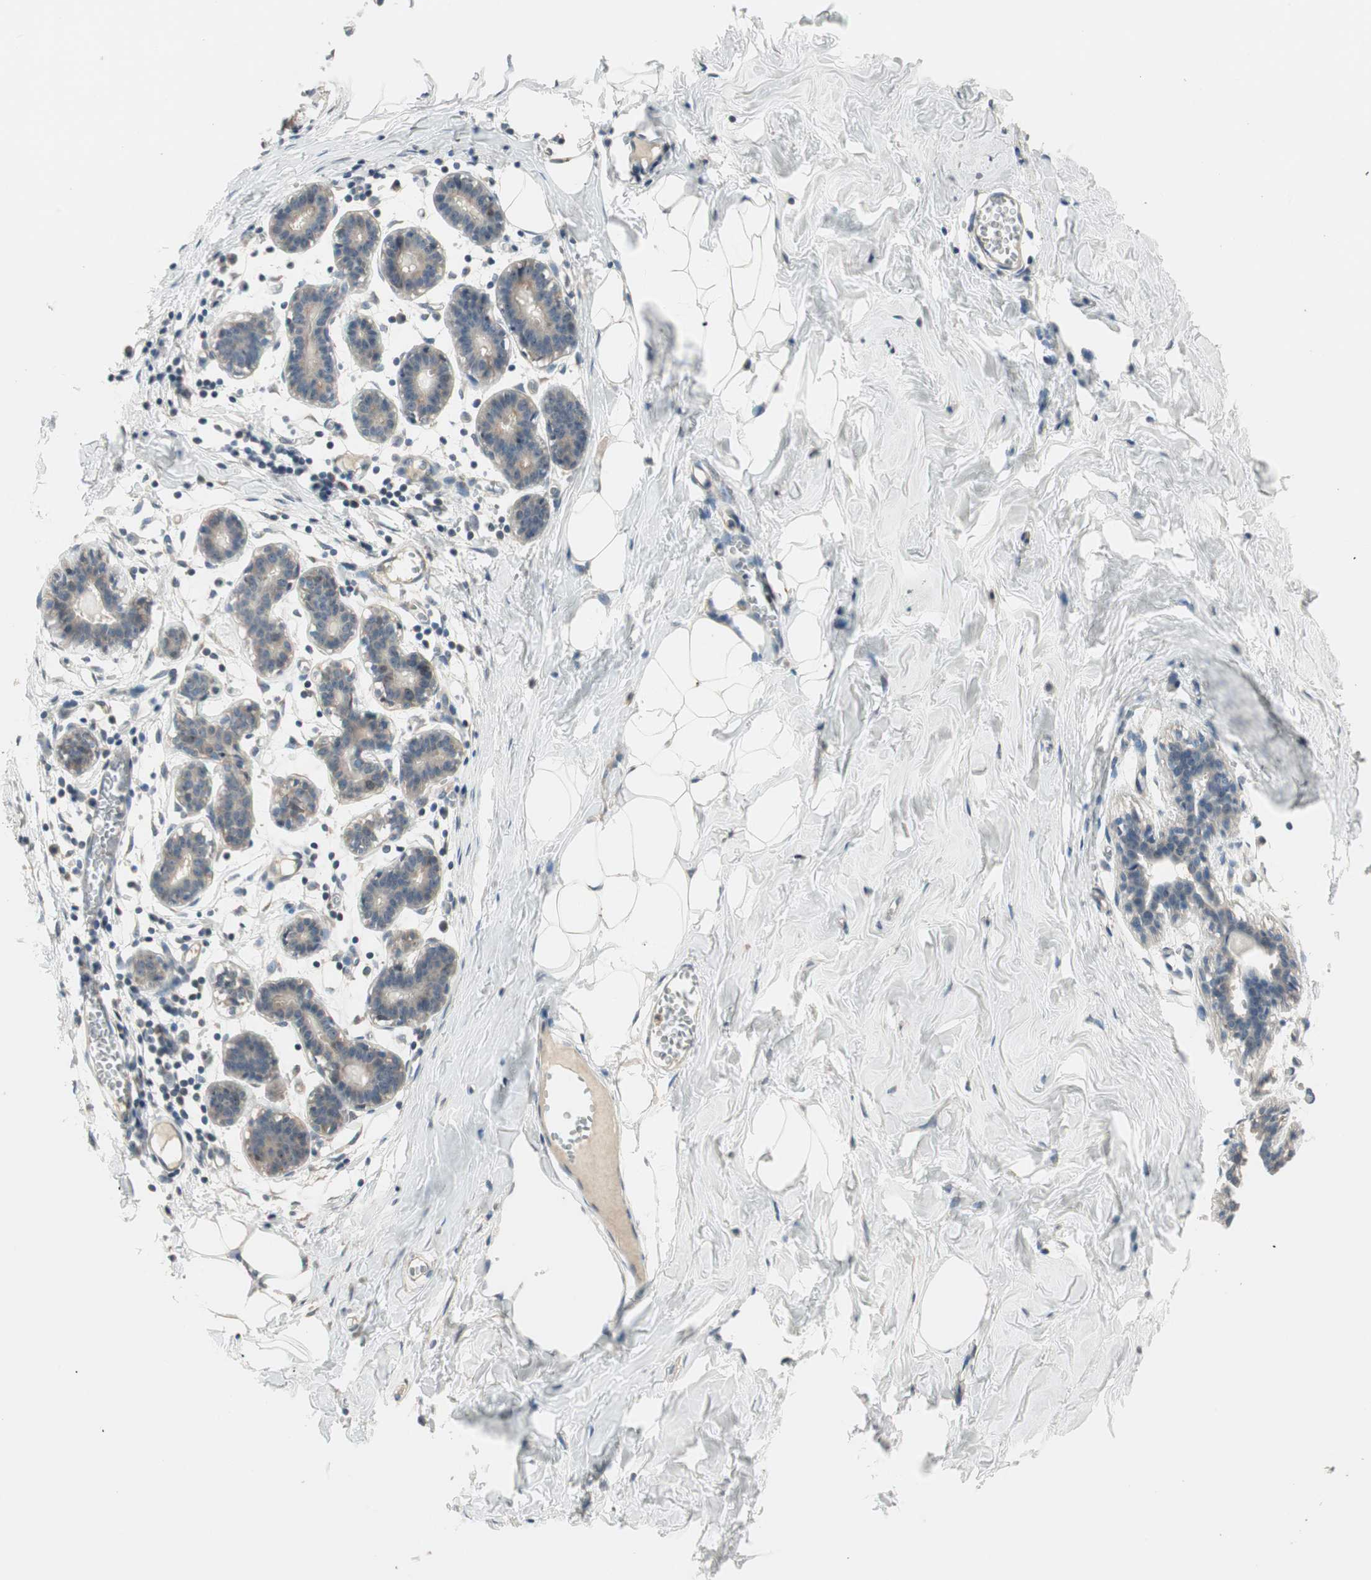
{"staining": {"intensity": "negative", "quantity": "none", "location": "none"}, "tissue": "breast", "cell_type": "Adipocytes", "image_type": "normal", "snomed": [{"axis": "morphology", "description": "Normal tissue, NOS"}, {"axis": "topography", "description": "Breast"}], "caption": "IHC of benign breast demonstrates no staining in adipocytes. (Immunohistochemistry, brightfield microscopy, high magnification).", "gene": "ATP6AP2", "patient": {"sex": "female", "age": 27}}